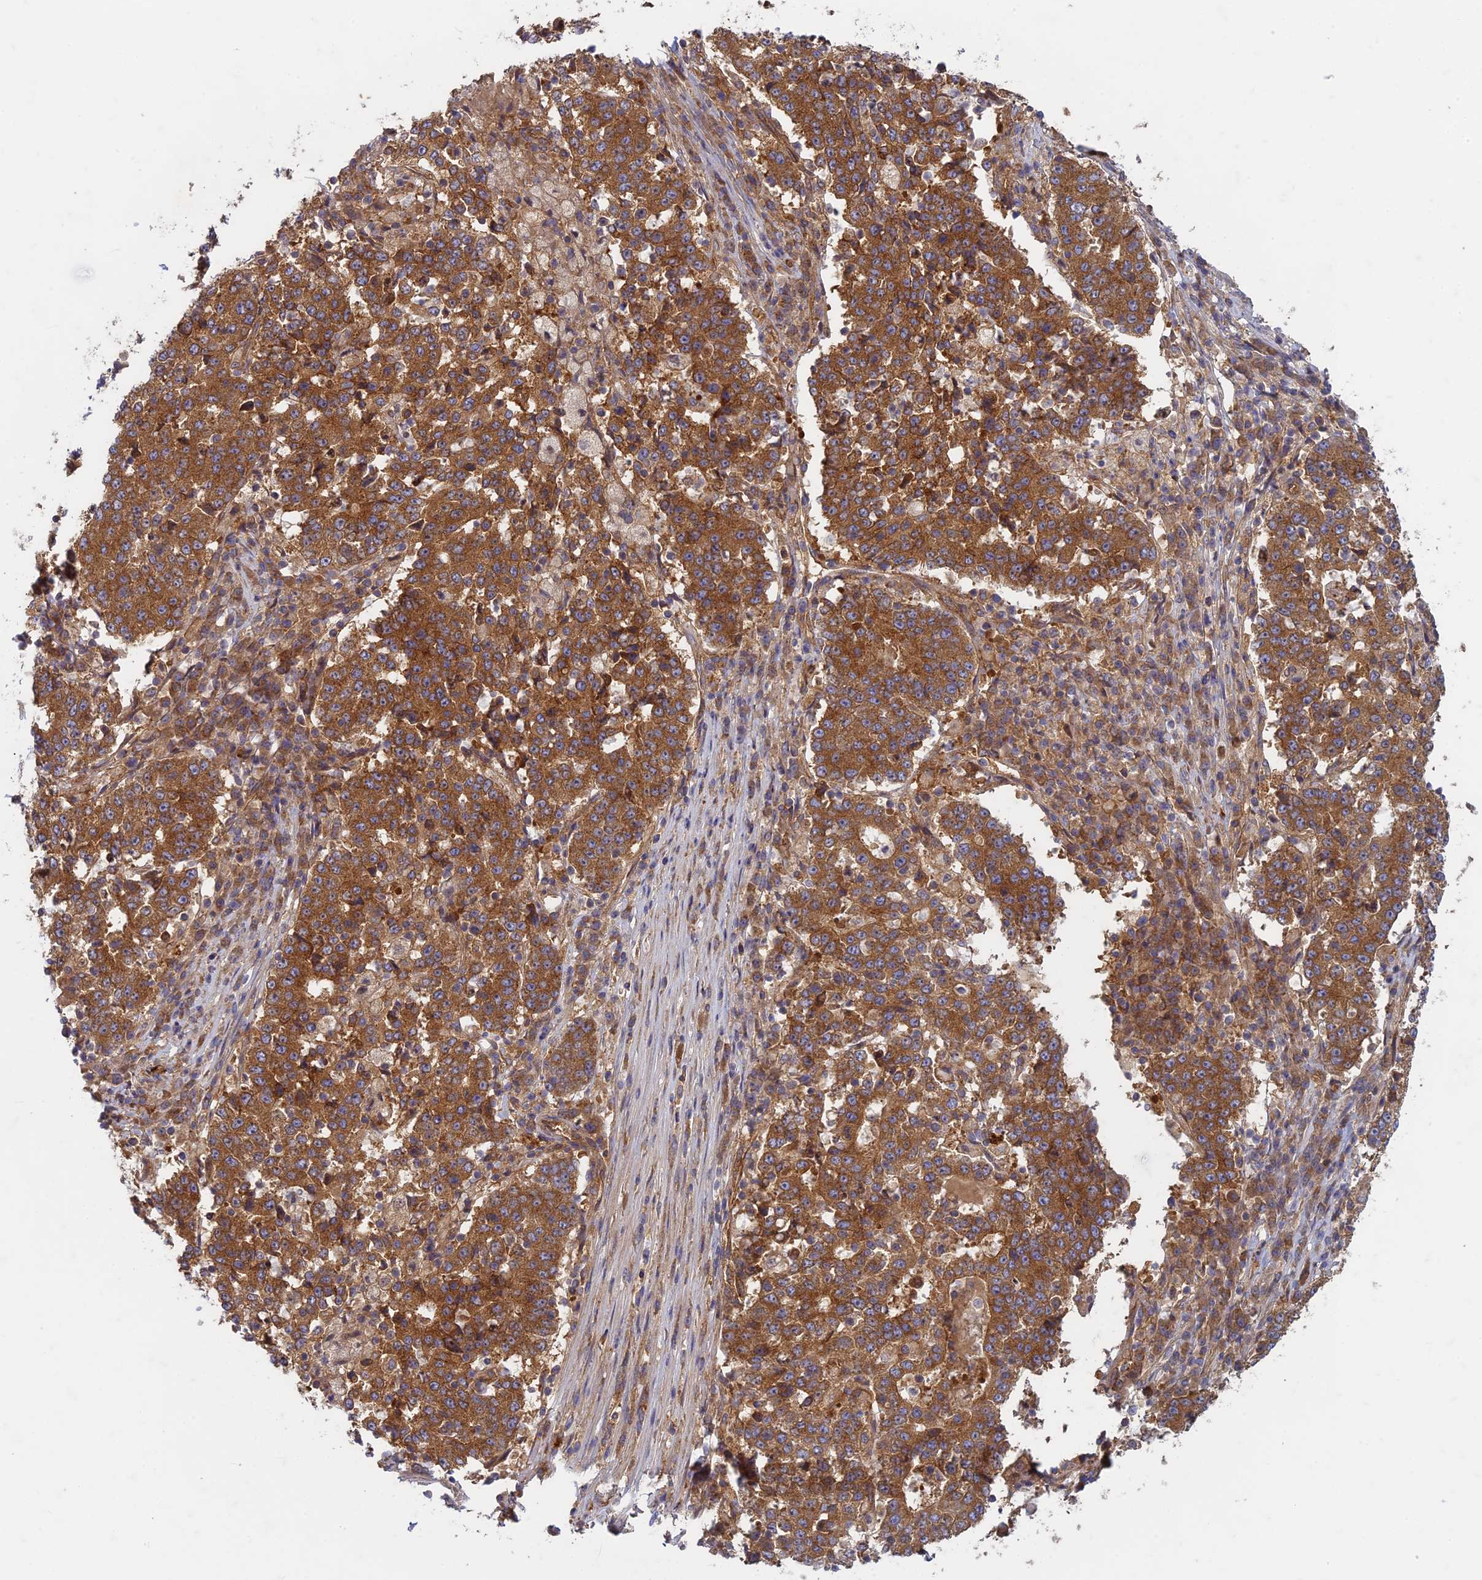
{"staining": {"intensity": "strong", "quantity": ">75%", "location": "cytoplasmic/membranous"}, "tissue": "stomach cancer", "cell_type": "Tumor cells", "image_type": "cancer", "snomed": [{"axis": "morphology", "description": "Adenocarcinoma, NOS"}, {"axis": "topography", "description": "Stomach"}], "caption": "DAB immunohistochemical staining of human stomach adenocarcinoma shows strong cytoplasmic/membranous protein positivity in about >75% of tumor cells.", "gene": "TCF25", "patient": {"sex": "male", "age": 59}}